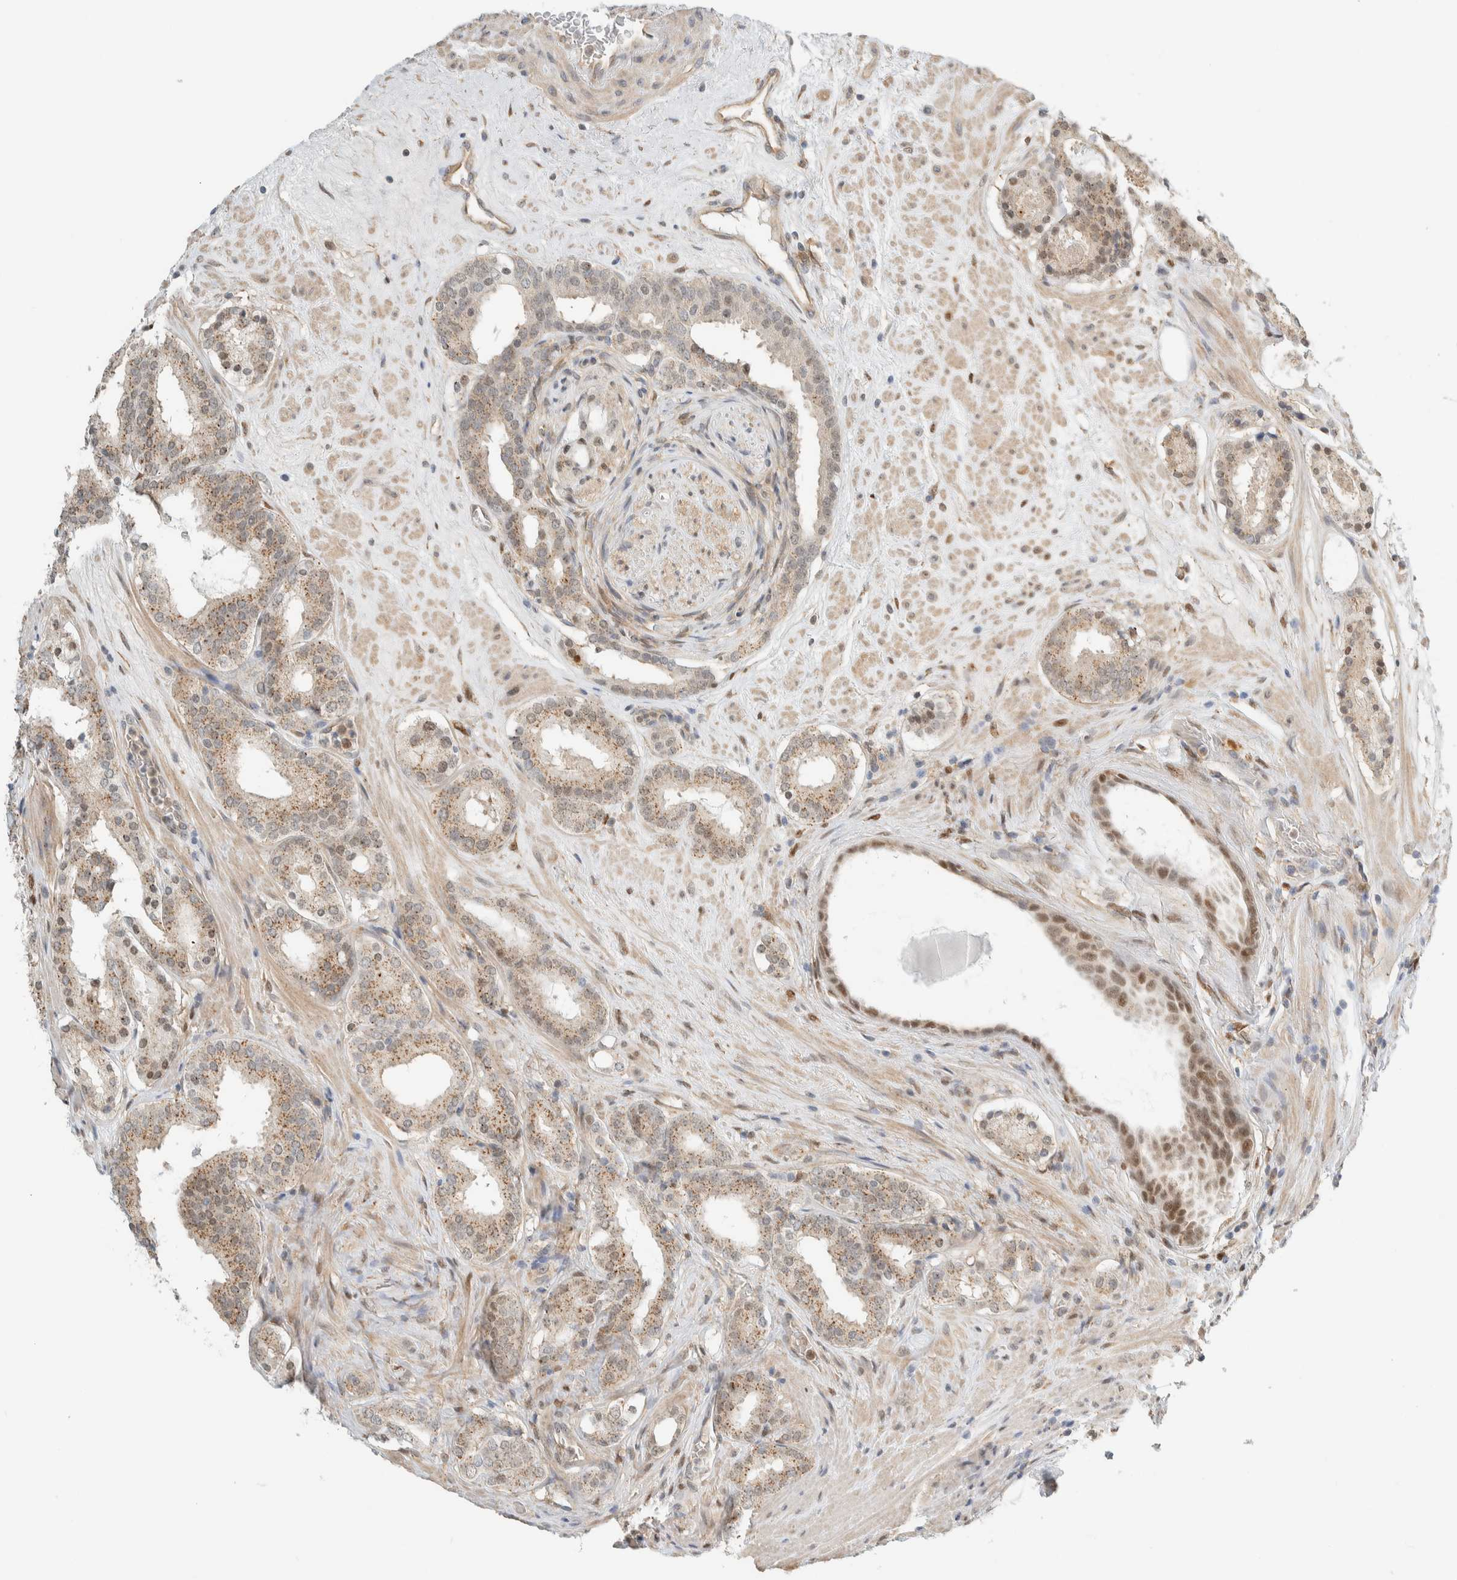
{"staining": {"intensity": "moderate", "quantity": ">75%", "location": "cytoplasmic/membranous,nuclear"}, "tissue": "prostate cancer", "cell_type": "Tumor cells", "image_type": "cancer", "snomed": [{"axis": "morphology", "description": "Adenocarcinoma, Low grade"}, {"axis": "topography", "description": "Prostate"}], "caption": "Prostate adenocarcinoma (low-grade) stained with a protein marker exhibits moderate staining in tumor cells.", "gene": "TFE3", "patient": {"sex": "male", "age": 69}}